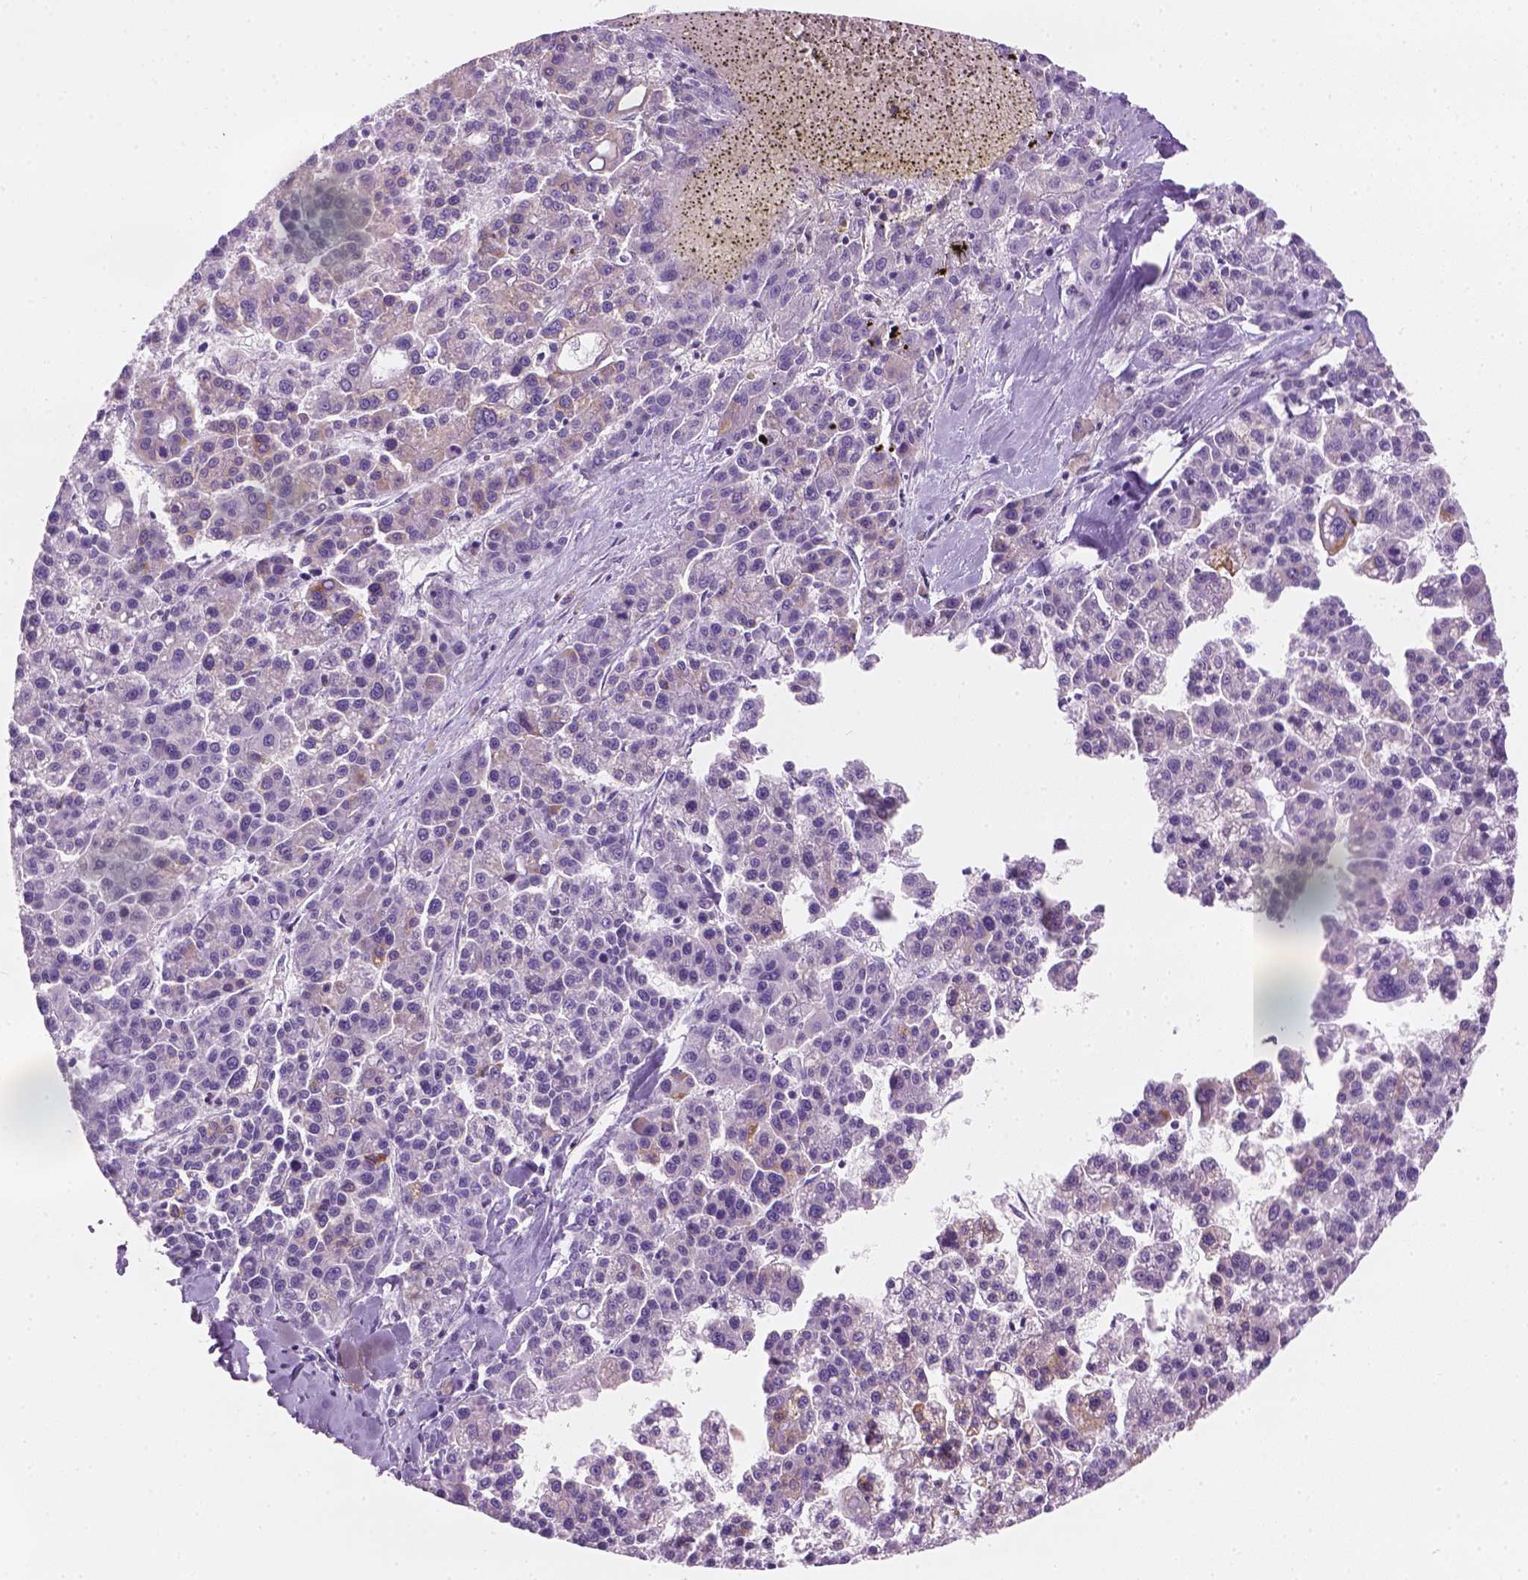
{"staining": {"intensity": "negative", "quantity": "none", "location": "none"}, "tissue": "liver cancer", "cell_type": "Tumor cells", "image_type": "cancer", "snomed": [{"axis": "morphology", "description": "Carcinoma, Hepatocellular, NOS"}, {"axis": "topography", "description": "Liver"}], "caption": "Liver cancer was stained to show a protein in brown. There is no significant positivity in tumor cells.", "gene": "TTC29", "patient": {"sex": "female", "age": 58}}